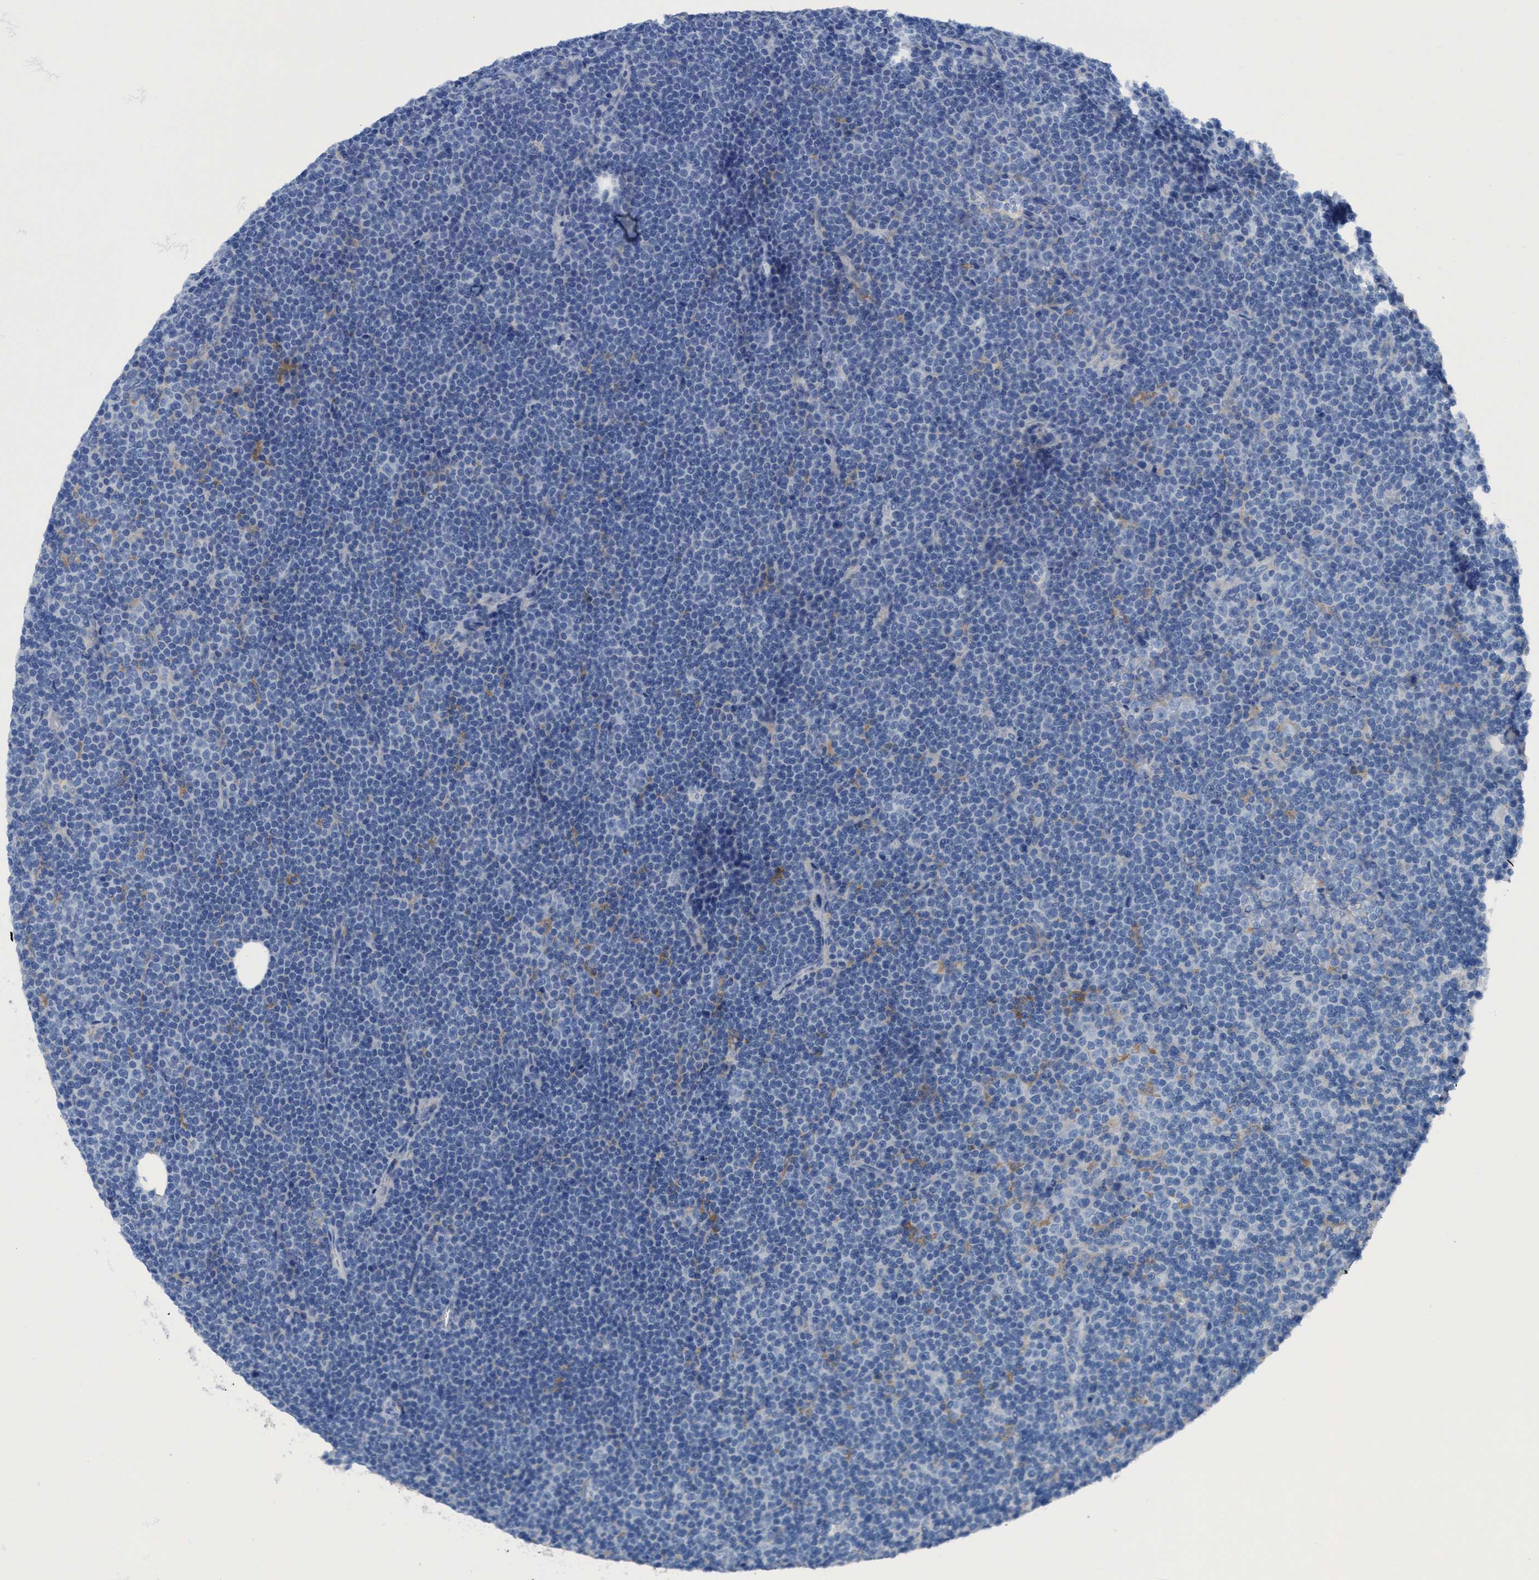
{"staining": {"intensity": "negative", "quantity": "none", "location": "none"}, "tissue": "lymphoma", "cell_type": "Tumor cells", "image_type": "cancer", "snomed": [{"axis": "morphology", "description": "Malignant lymphoma, non-Hodgkin's type, Low grade"}, {"axis": "topography", "description": "Lymph node"}], "caption": "Tumor cells show no significant expression in malignant lymphoma, non-Hodgkin's type (low-grade). (DAB (3,3'-diaminobenzidine) immunohistochemistry with hematoxylin counter stain).", "gene": "DNAI1", "patient": {"sex": "female", "age": 67}}